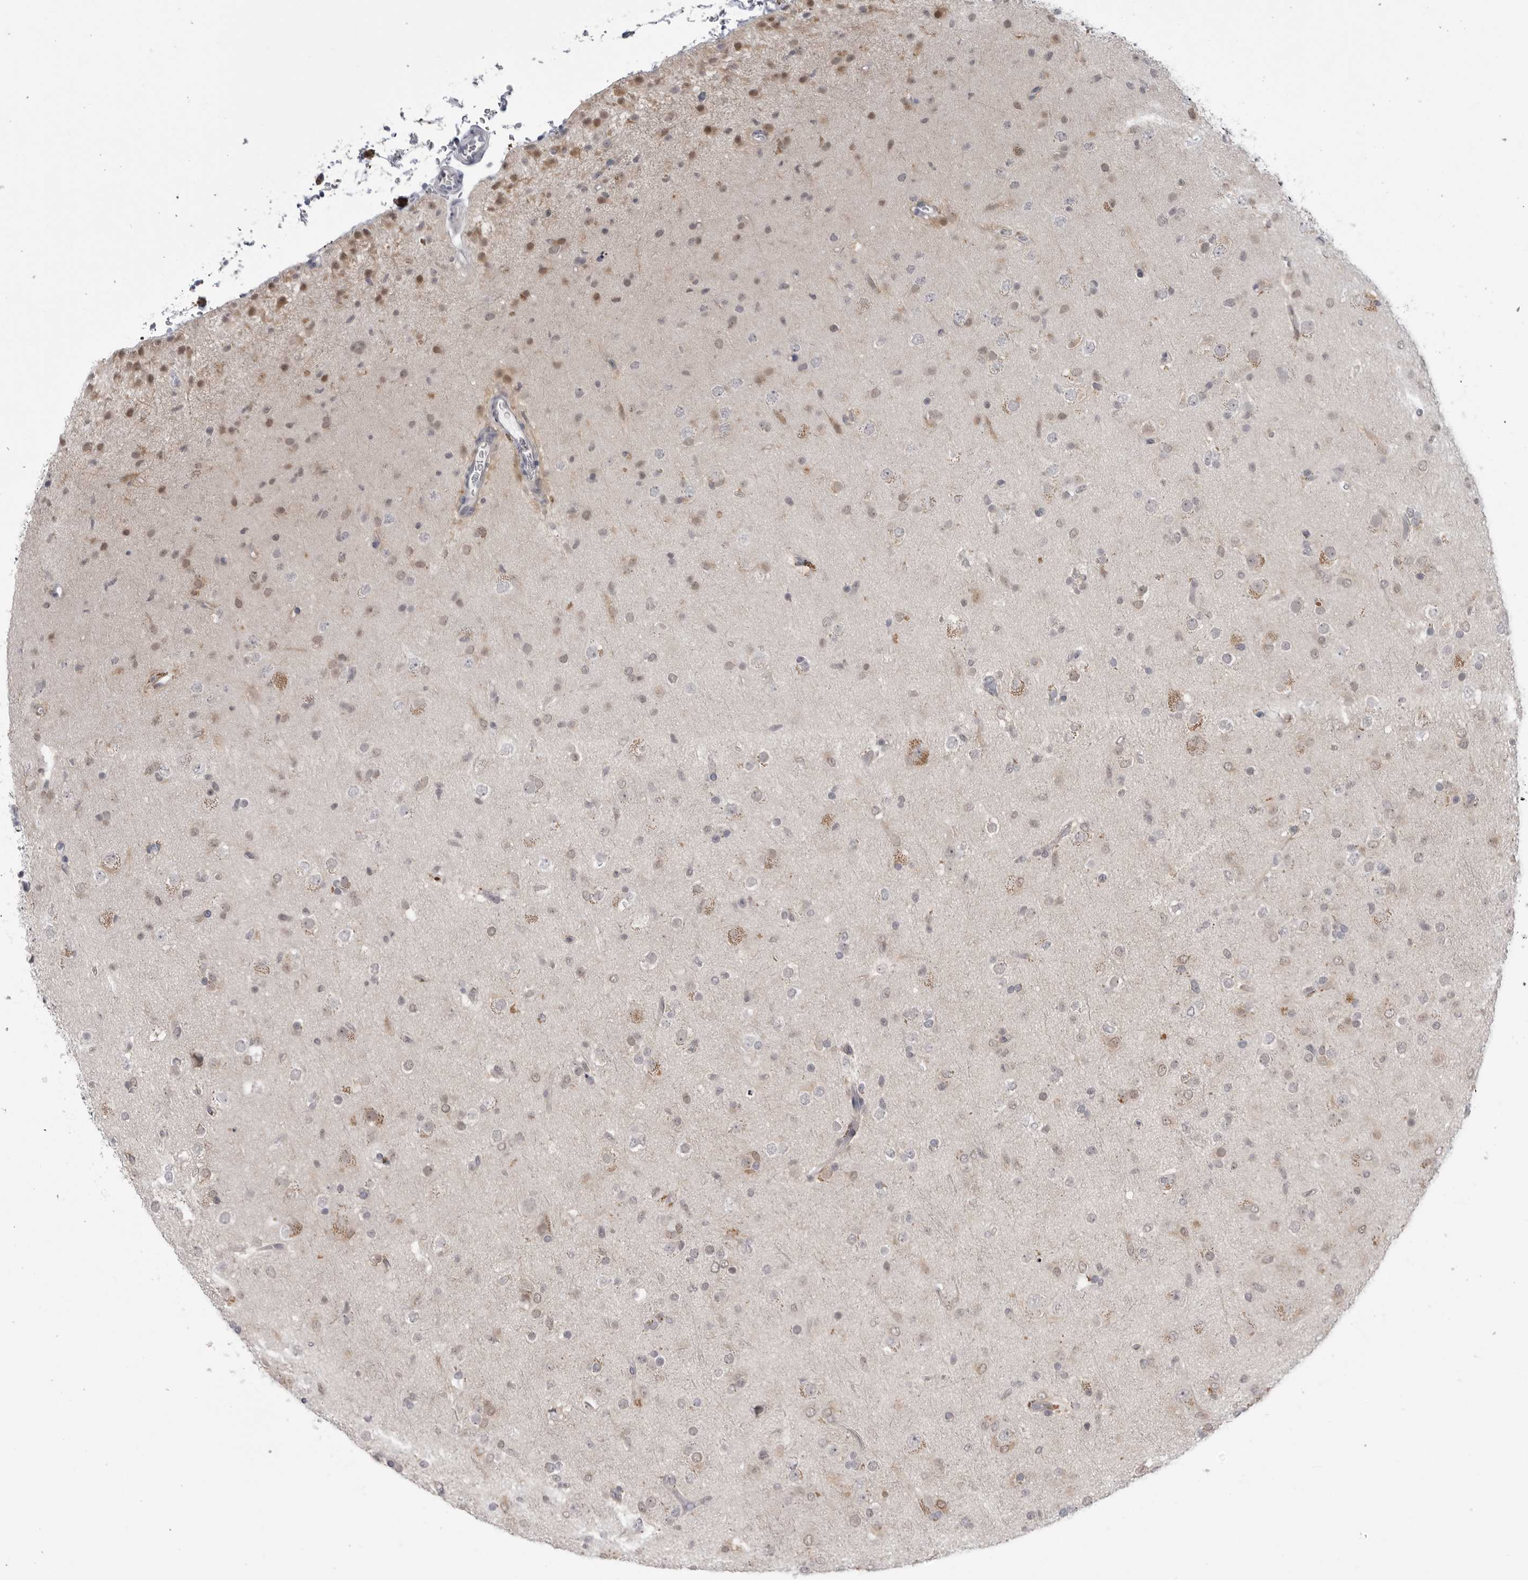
{"staining": {"intensity": "weak", "quantity": "<25%", "location": "cytoplasmic/membranous"}, "tissue": "glioma", "cell_type": "Tumor cells", "image_type": "cancer", "snomed": [{"axis": "morphology", "description": "Glioma, malignant, Low grade"}, {"axis": "topography", "description": "Brain"}], "caption": "Immunohistochemical staining of glioma demonstrates no significant expression in tumor cells.", "gene": "PNPO", "patient": {"sex": "male", "age": 65}}